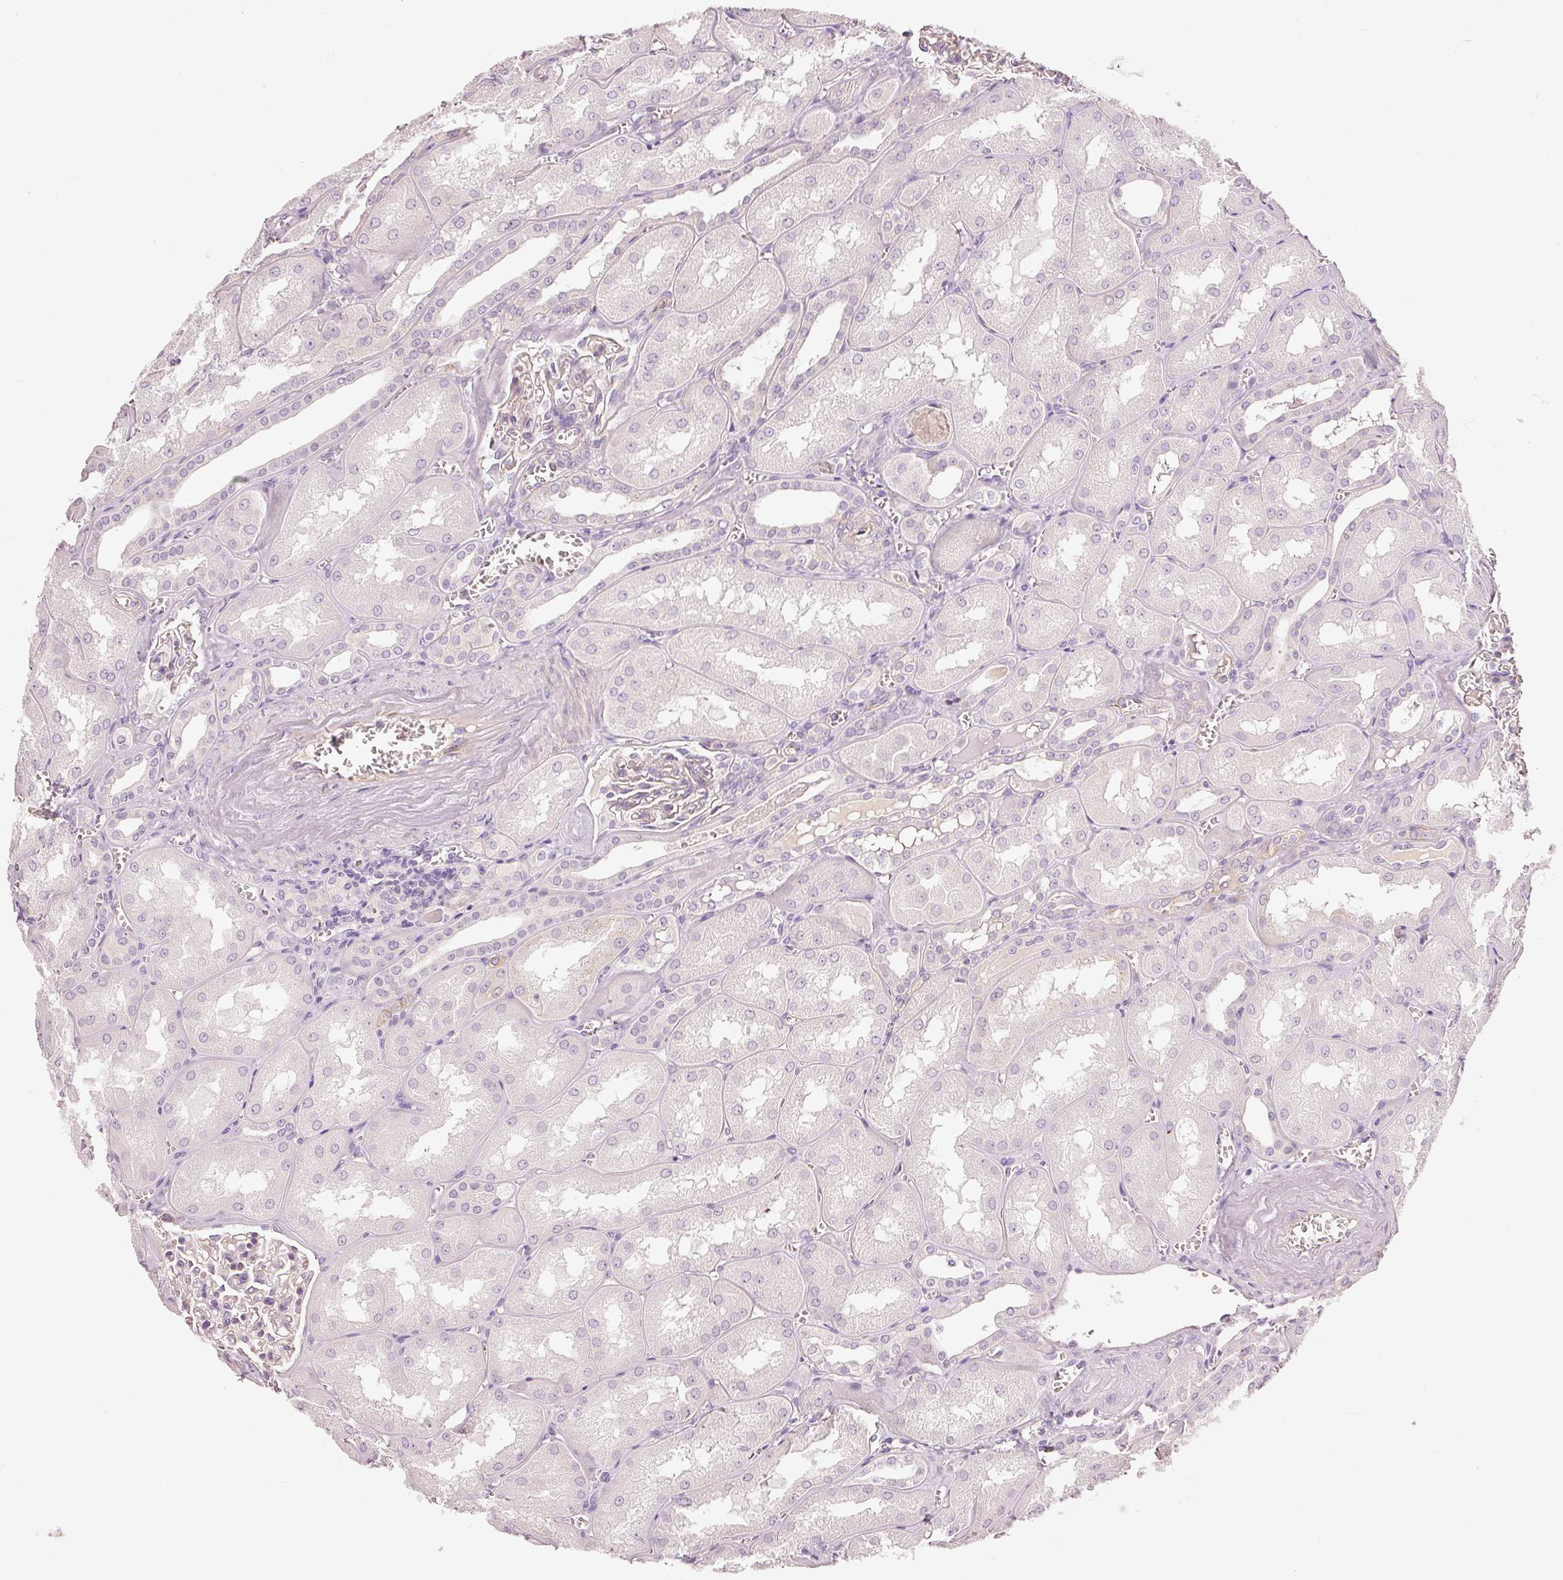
{"staining": {"intensity": "negative", "quantity": "none", "location": "none"}, "tissue": "kidney", "cell_type": "Cells in glomeruli", "image_type": "normal", "snomed": [{"axis": "morphology", "description": "Normal tissue, NOS"}, {"axis": "topography", "description": "Kidney"}], "caption": "This micrograph is of benign kidney stained with immunohistochemistry (IHC) to label a protein in brown with the nuclei are counter-stained blue. There is no staining in cells in glomeruli. (DAB IHC, high magnification).", "gene": "OSR2", "patient": {"sex": "male", "age": 61}}